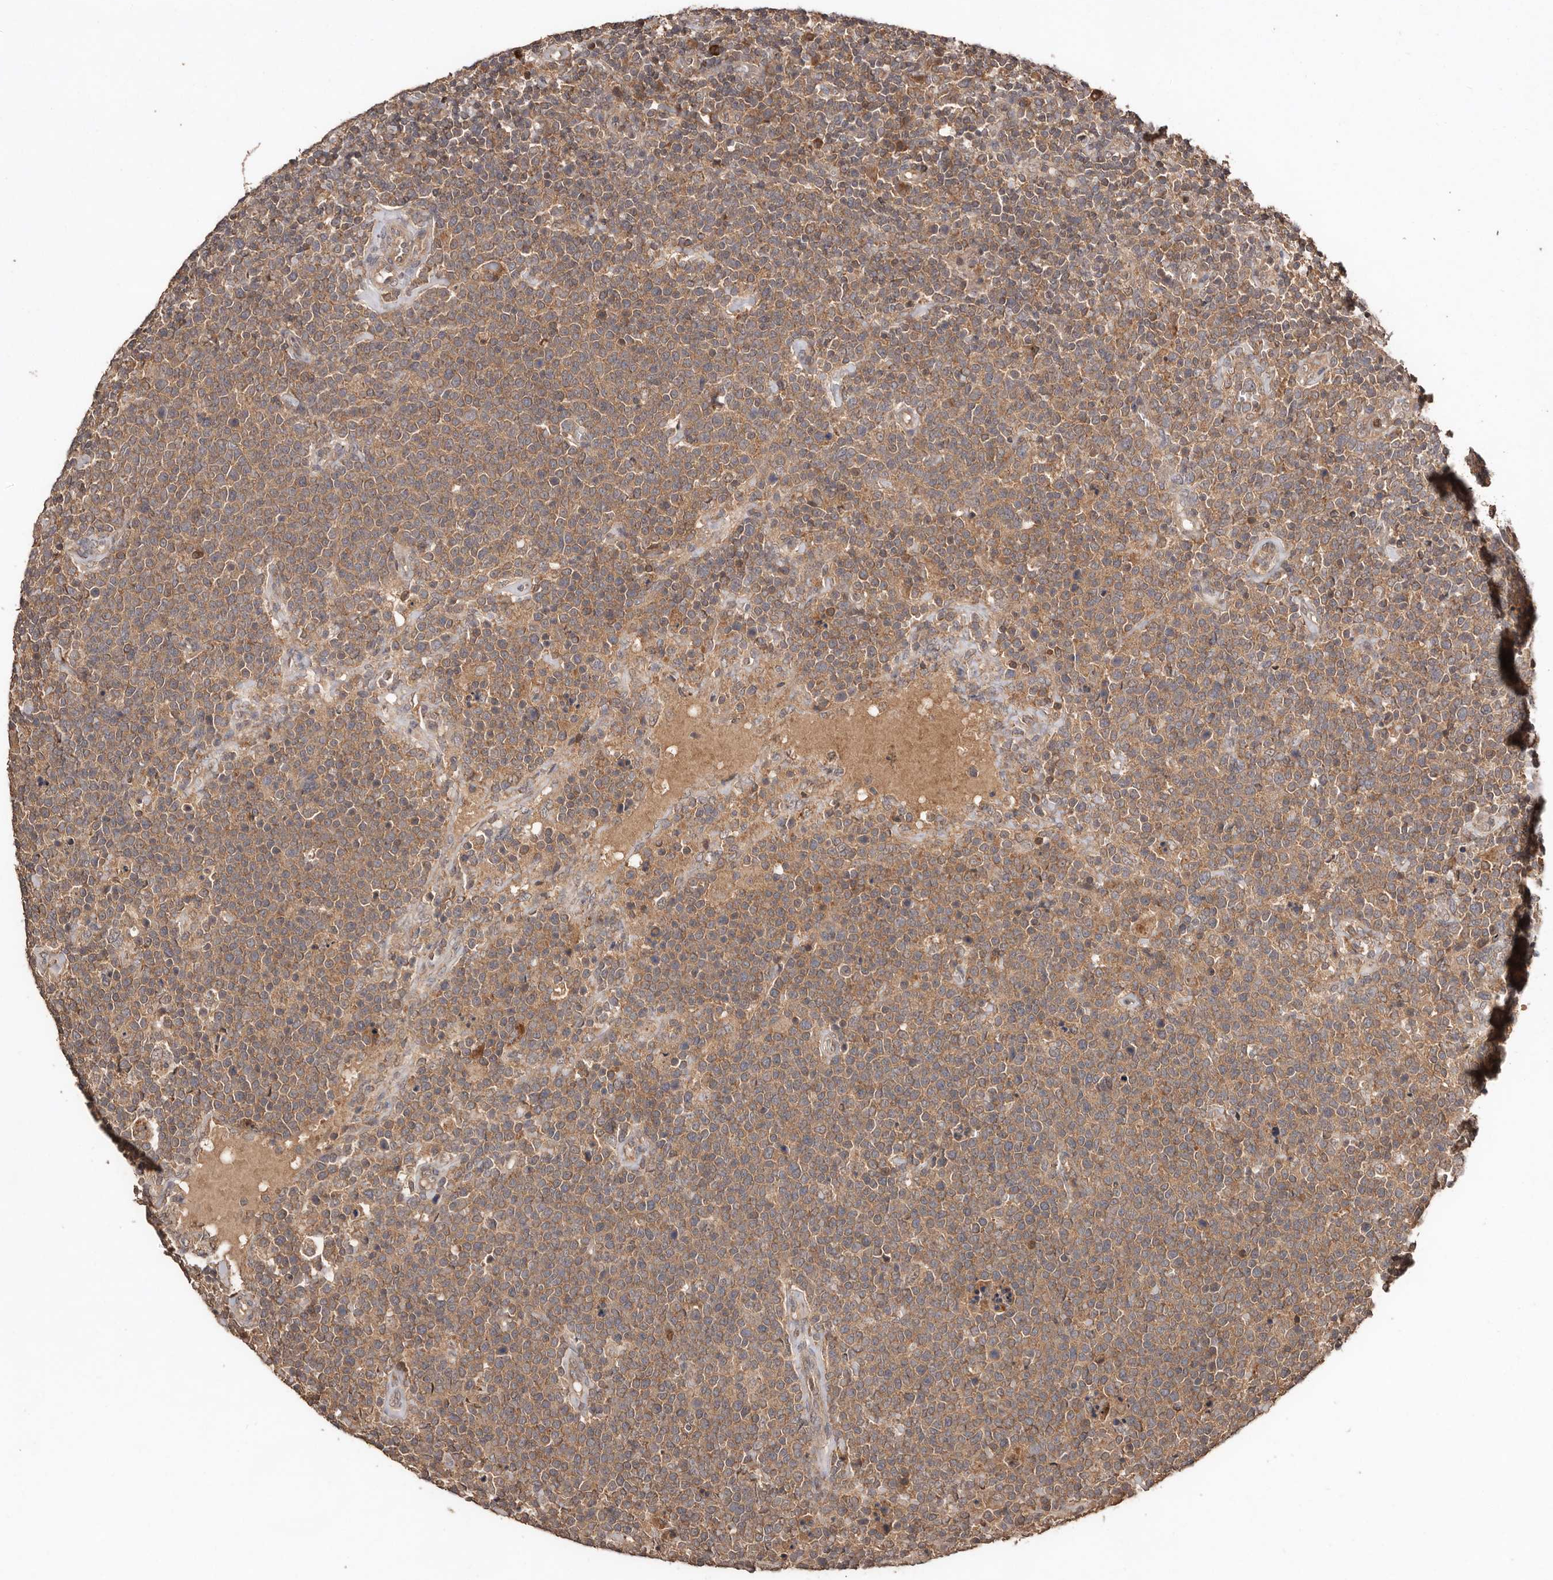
{"staining": {"intensity": "moderate", "quantity": ">75%", "location": "cytoplasmic/membranous"}, "tissue": "lymphoma", "cell_type": "Tumor cells", "image_type": "cancer", "snomed": [{"axis": "morphology", "description": "Malignant lymphoma, non-Hodgkin's type, High grade"}, {"axis": "topography", "description": "Lymph node"}], "caption": "Protein staining by IHC displays moderate cytoplasmic/membranous staining in about >75% of tumor cells in malignant lymphoma, non-Hodgkin's type (high-grade).", "gene": "RWDD1", "patient": {"sex": "male", "age": 61}}